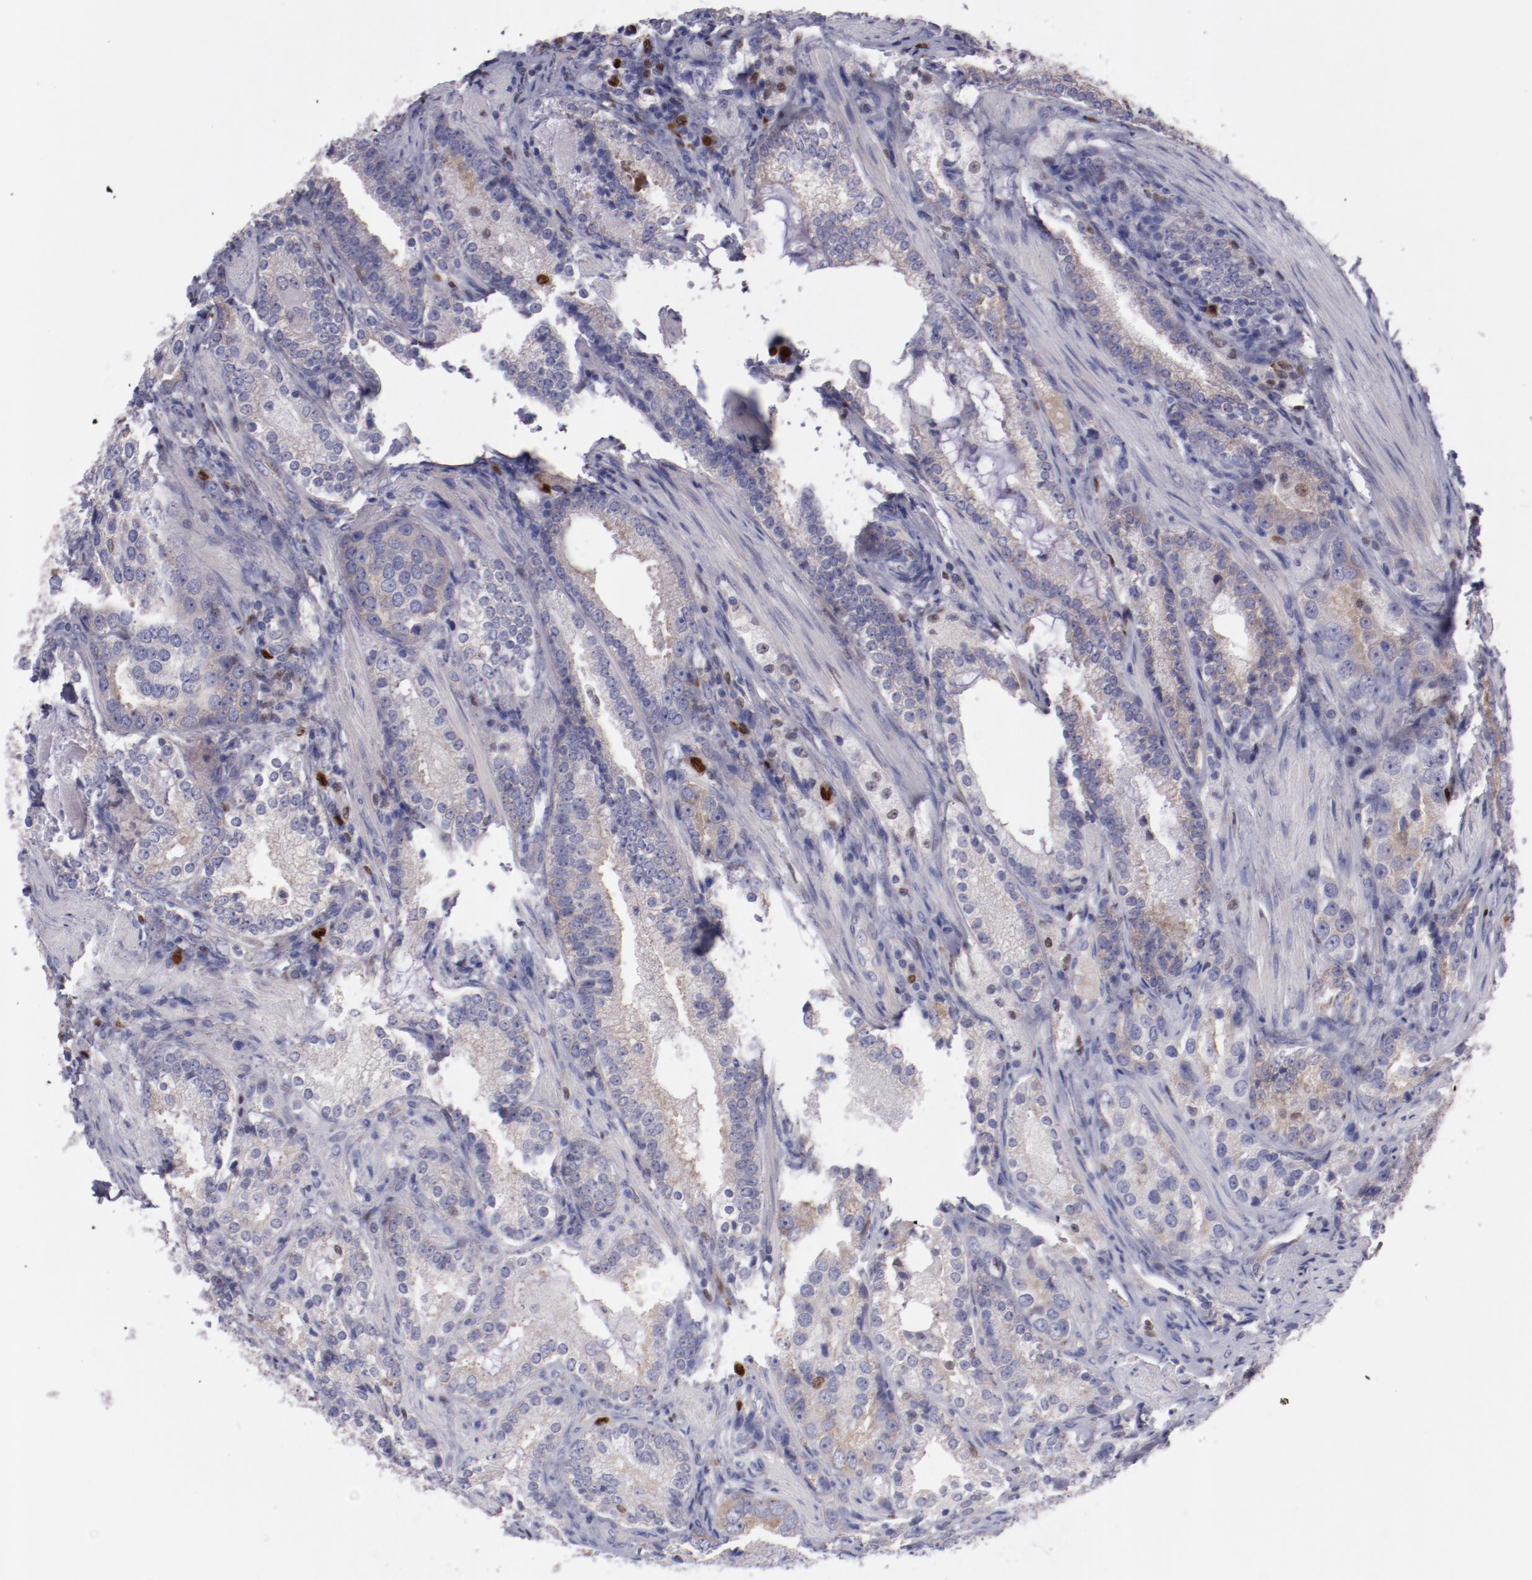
{"staining": {"intensity": "weak", "quantity": ">75%", "location": "cytoplasmic/membranous"}, "tissue": "prostate cancer", "cell_type": "Tumor cells", "image_type": "cancer", "snomed": [{"axis": "morphology", "description": "Adenocarcinoma, High grade"}, {"axis": "topography", "description": "Prostate"}], "caption": "Protein expression analysis of prostate cancer reveals weak cytoplasmic/membranous staining in approximately >75% of tumor cells.", "gene": "IRF8", "patient": {"sex": "male", "age": 63}}